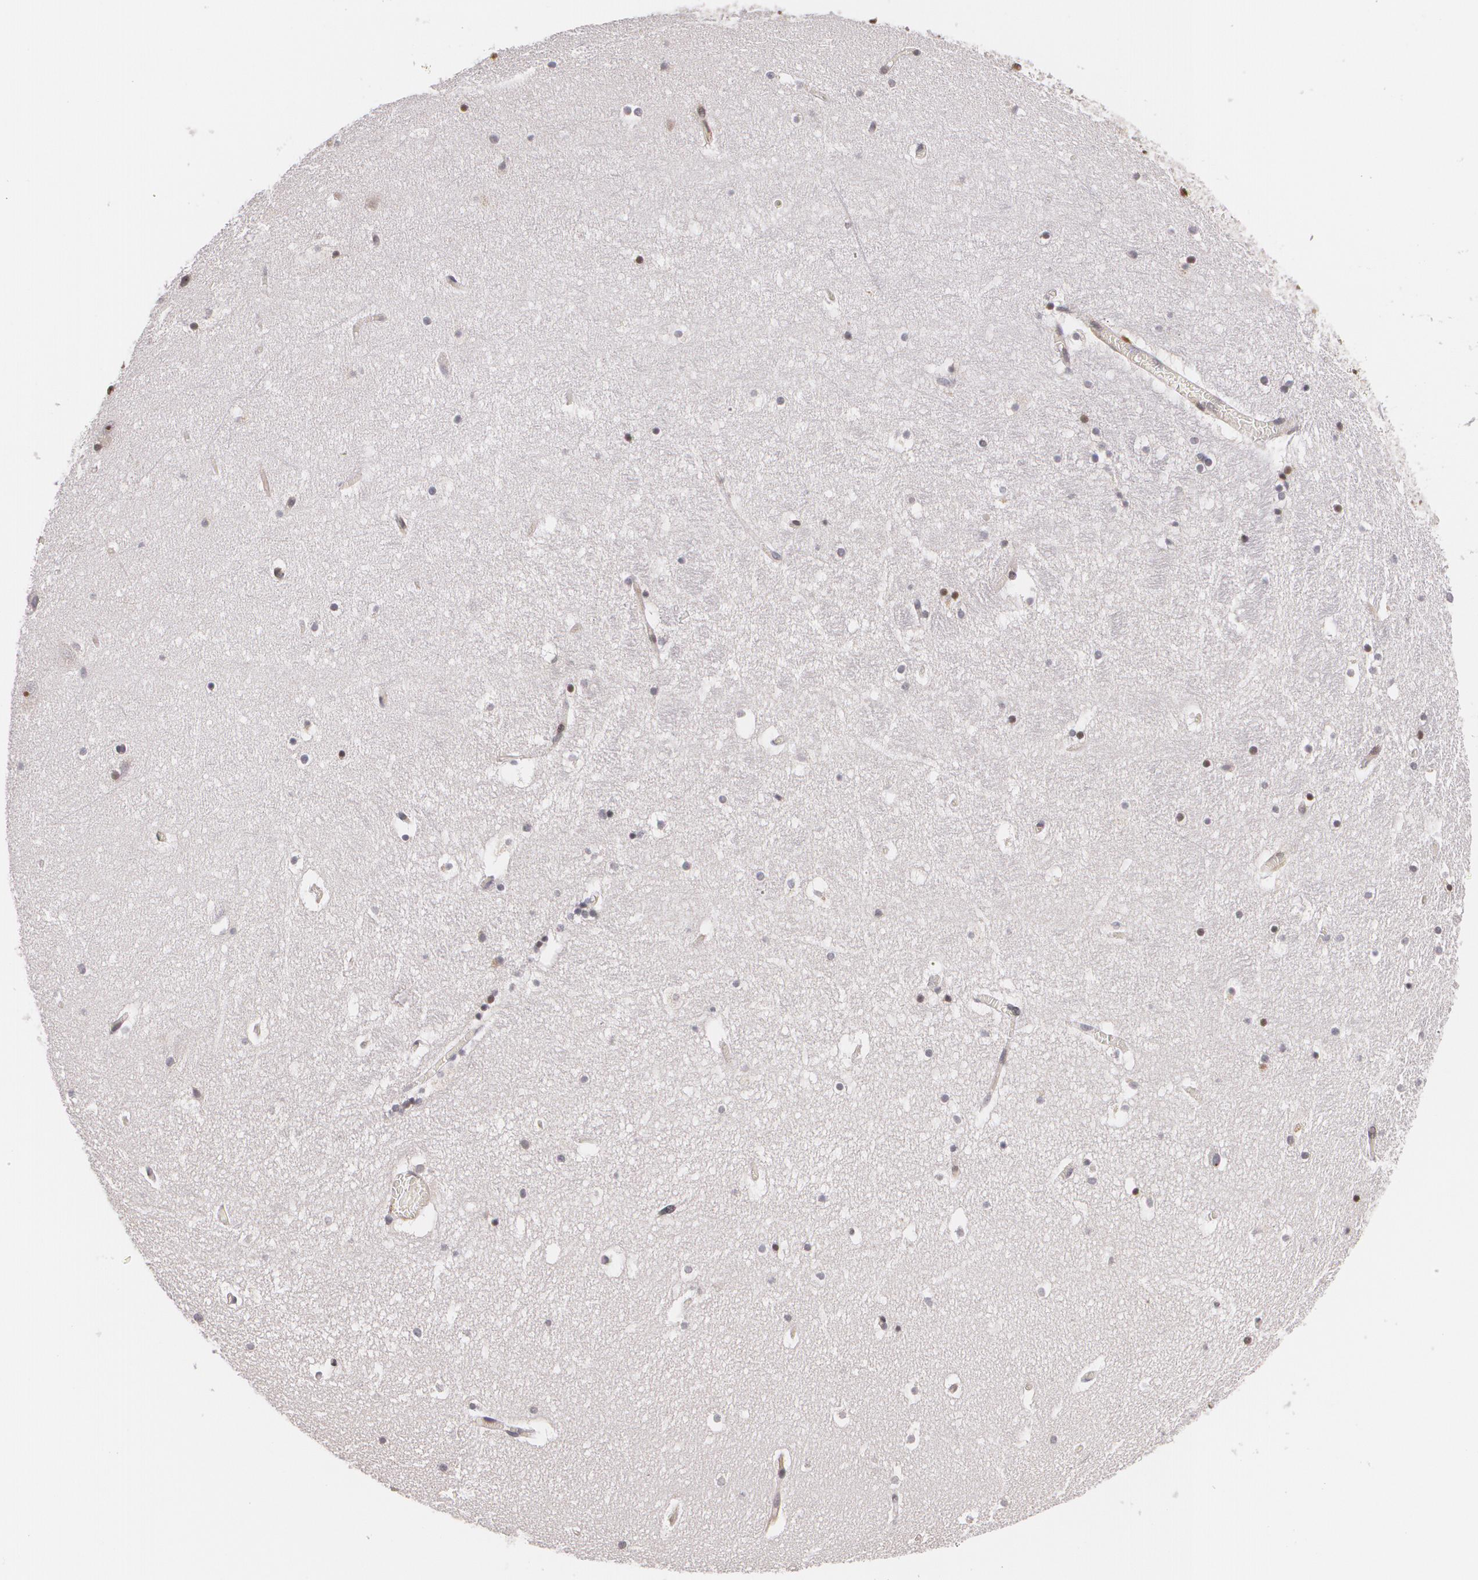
{"staining": {"intensity": "moderate", "quantity": "25%-75%", "location": "nuclear"}, "tissue": "hippocampus", "cell_type": "Glial cells", "image_type": "normal", "snomed": [{"axis": "morphology", "description": "Normal tissue, NOS"}, {"axis": "topography", "description": "Hippocampus"}], "caption": "Glial cells reveal medium levels of moderate nuclear expression in about 25%-75% of cells in normal hippocampus.", "gene": "VAV3", "patient": {"sex": "male", "age": 45}}